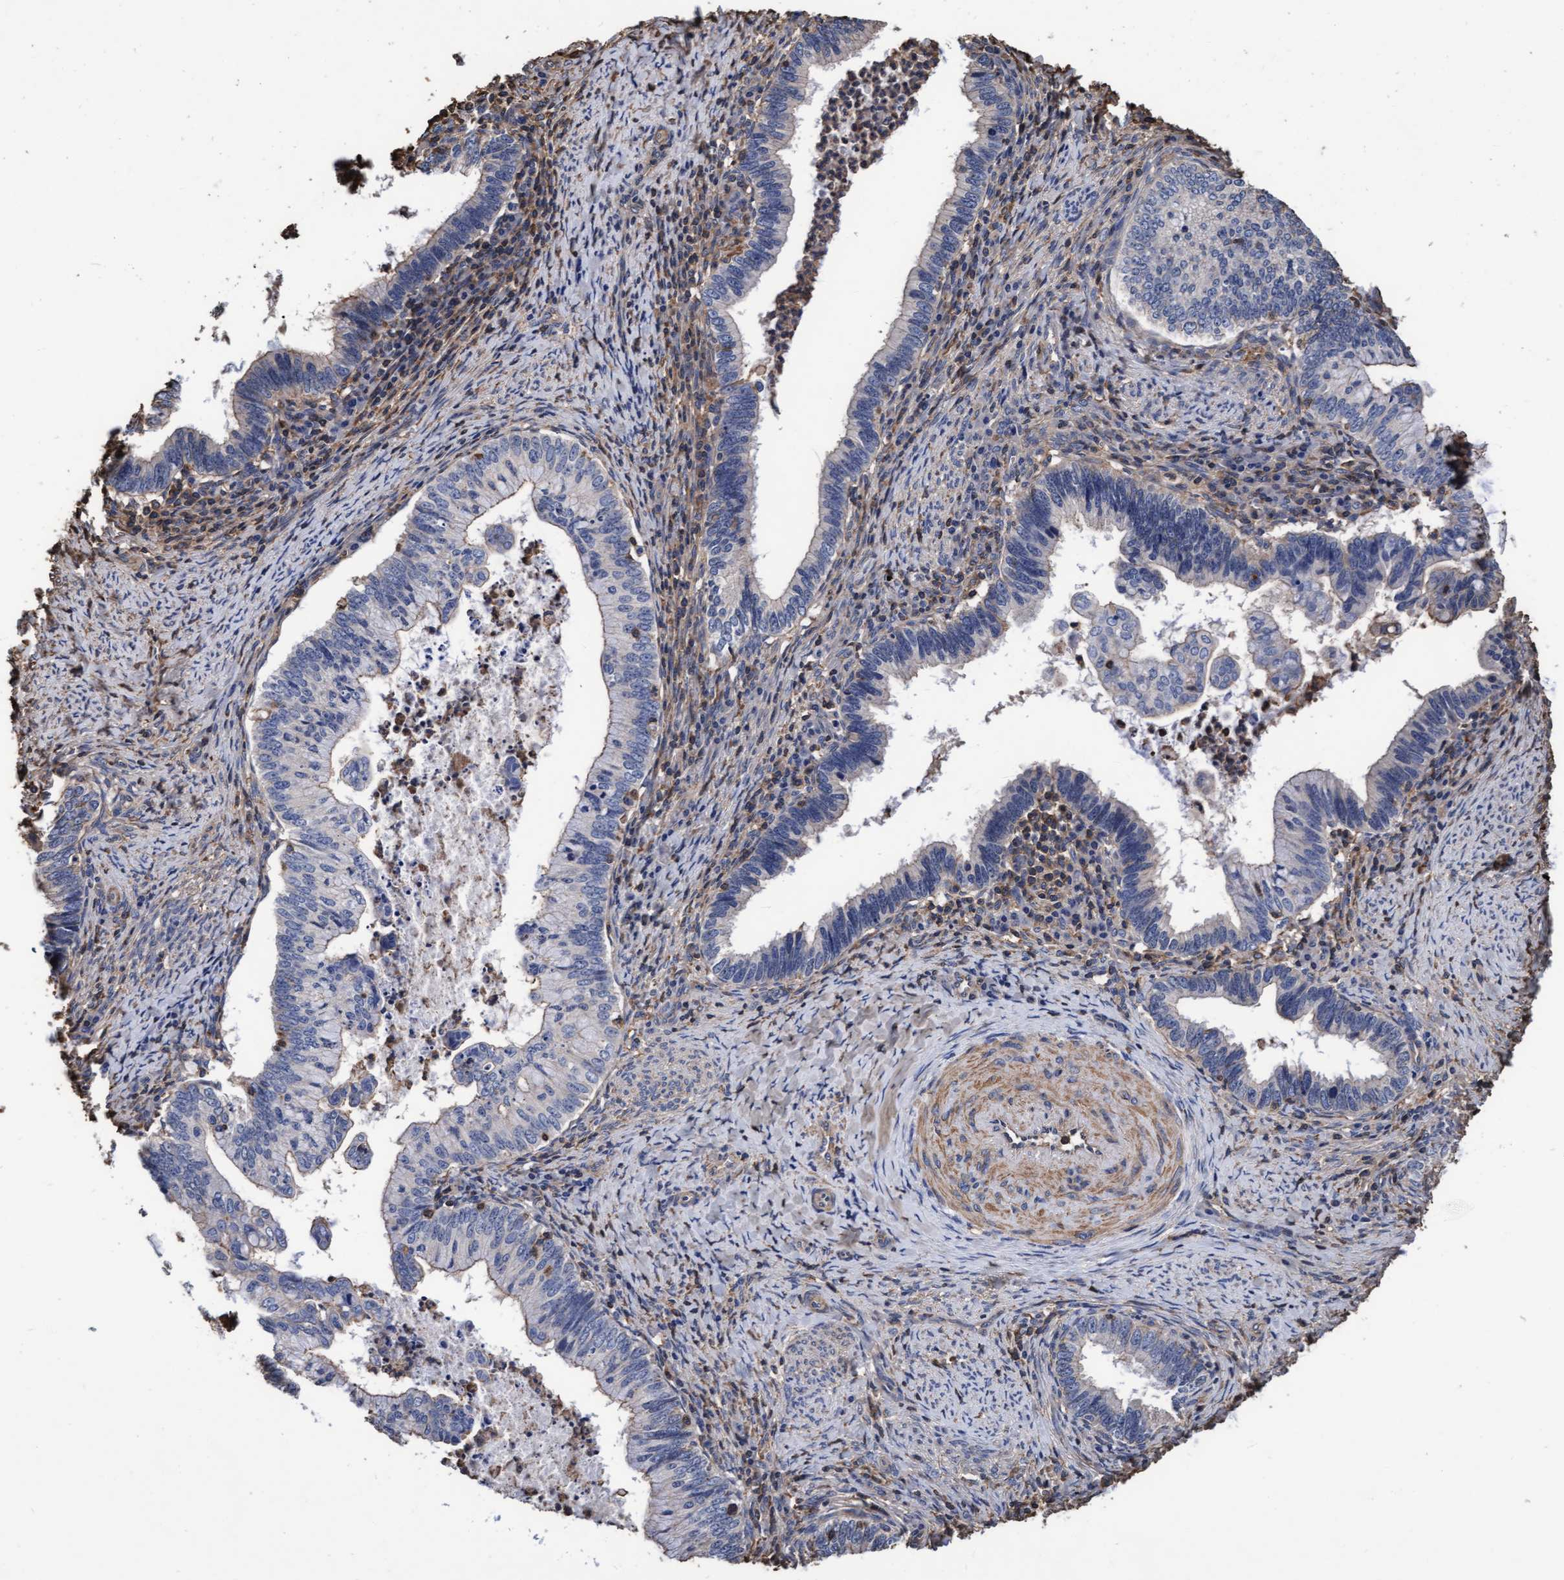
{"staining": {"intensity": "weak", "quantity": "<25%", "location": "cytoplasmic/membranous"}, "tissue": "cervical cancer", "cell_type": "Tumor cells", "image_type": "cancer", "snomed": [{"axis": "morphology", "description": "Adenocarcinoma, NOS"}, {"axis": "topography", "description": "Cervix"}], "caption": "The histopathology image reveals no staining of tumor cells in adenocarcinoma (cervical).", "gene": "GRHPR", "patient": {"sex": "female", "age": 36}}